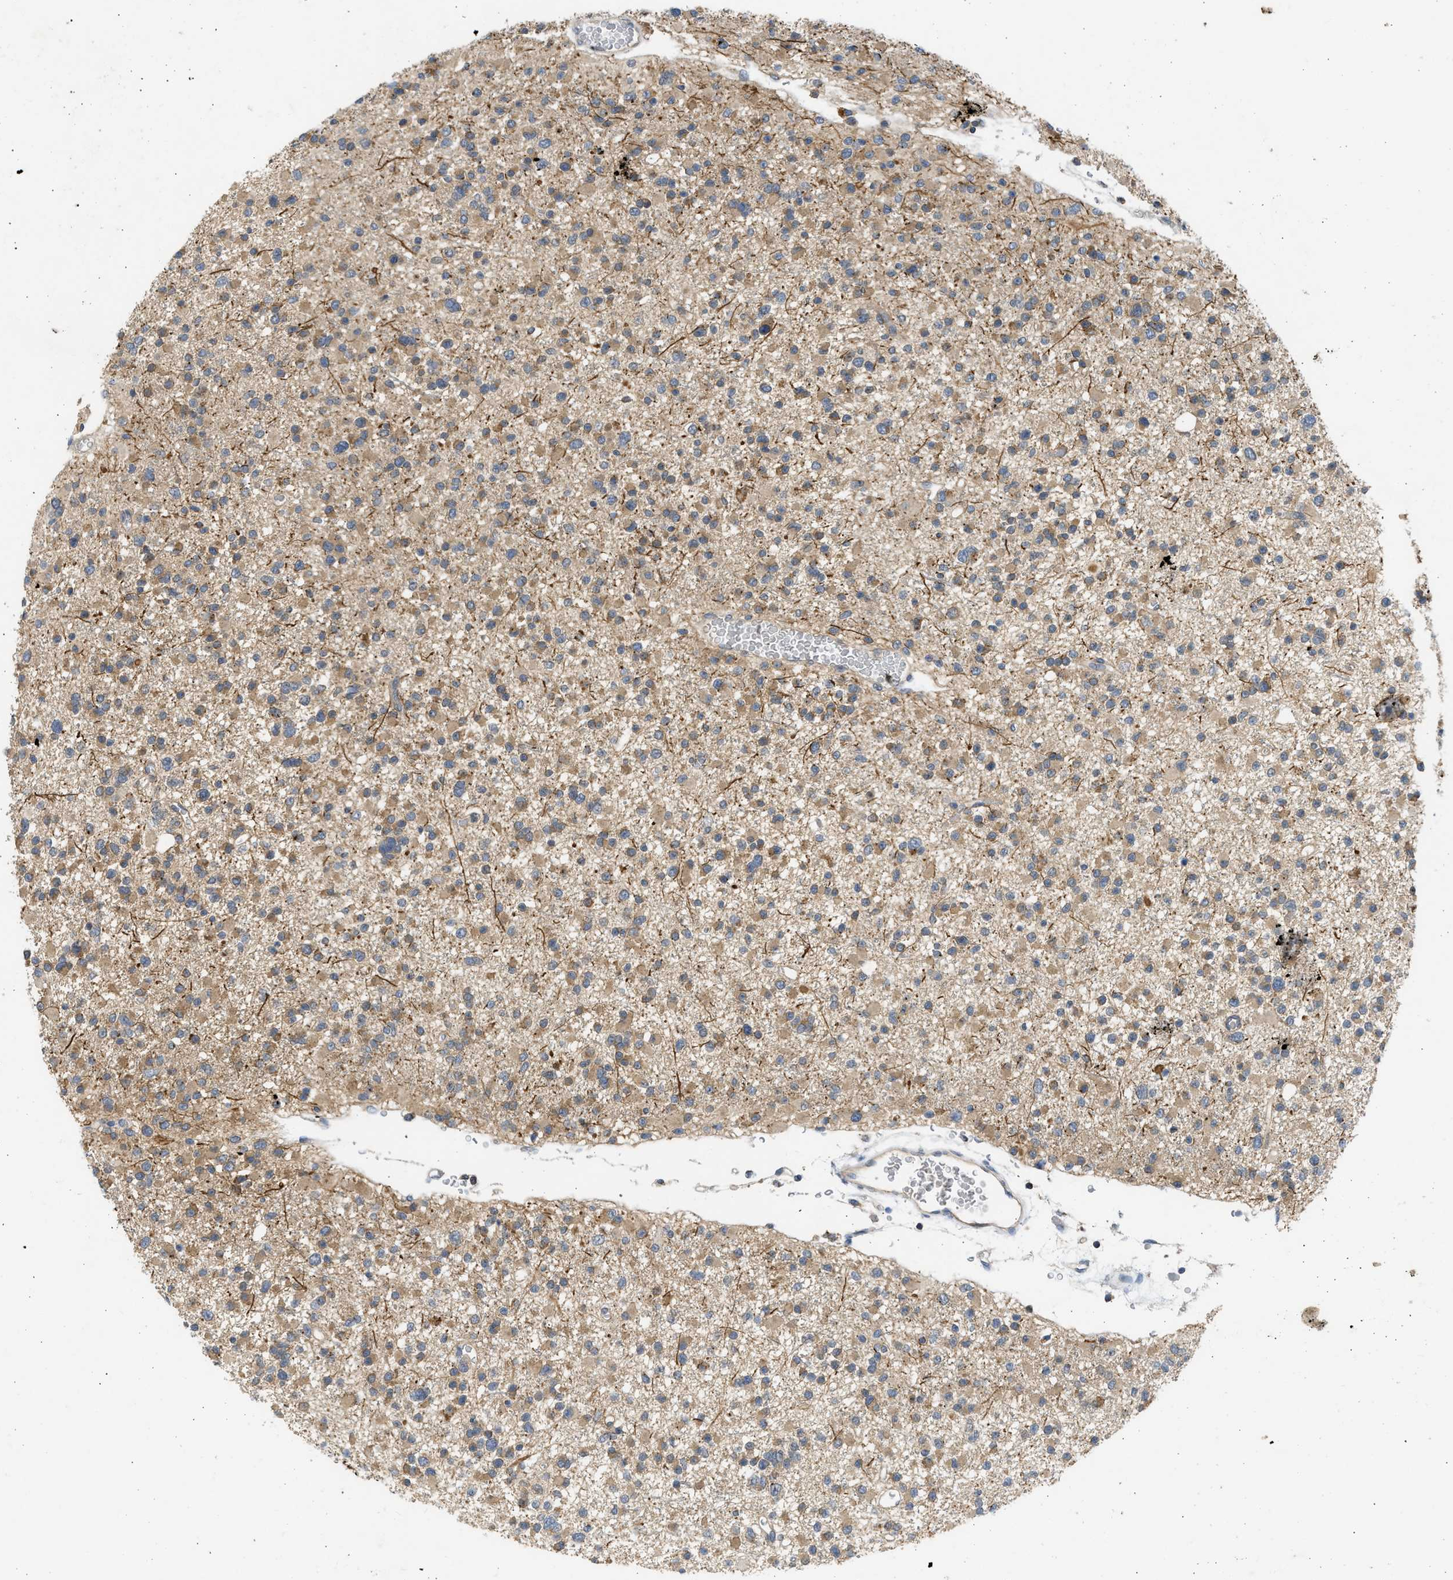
{"staining": {"intensity": "moderate", "quantity": ">75%", "location": "cytoplasmic/membranous"}, "tissue": "glioma", "cell_type": "Tumor cells", "image_type": "cancer", "snomed": [{"axis": "morphology", "description": "Glioma, malignant, Low grade"}, {"axis": "topography", "description": "Brain"}], "caption": "Immunohistochemical staining of glioma demonstrates moderate cytoplasmic/membranous protein expression in approximately >75% of tumor cells.", "gene": "CYP1A1", "patient": {"sex": "female", "age": 22}}